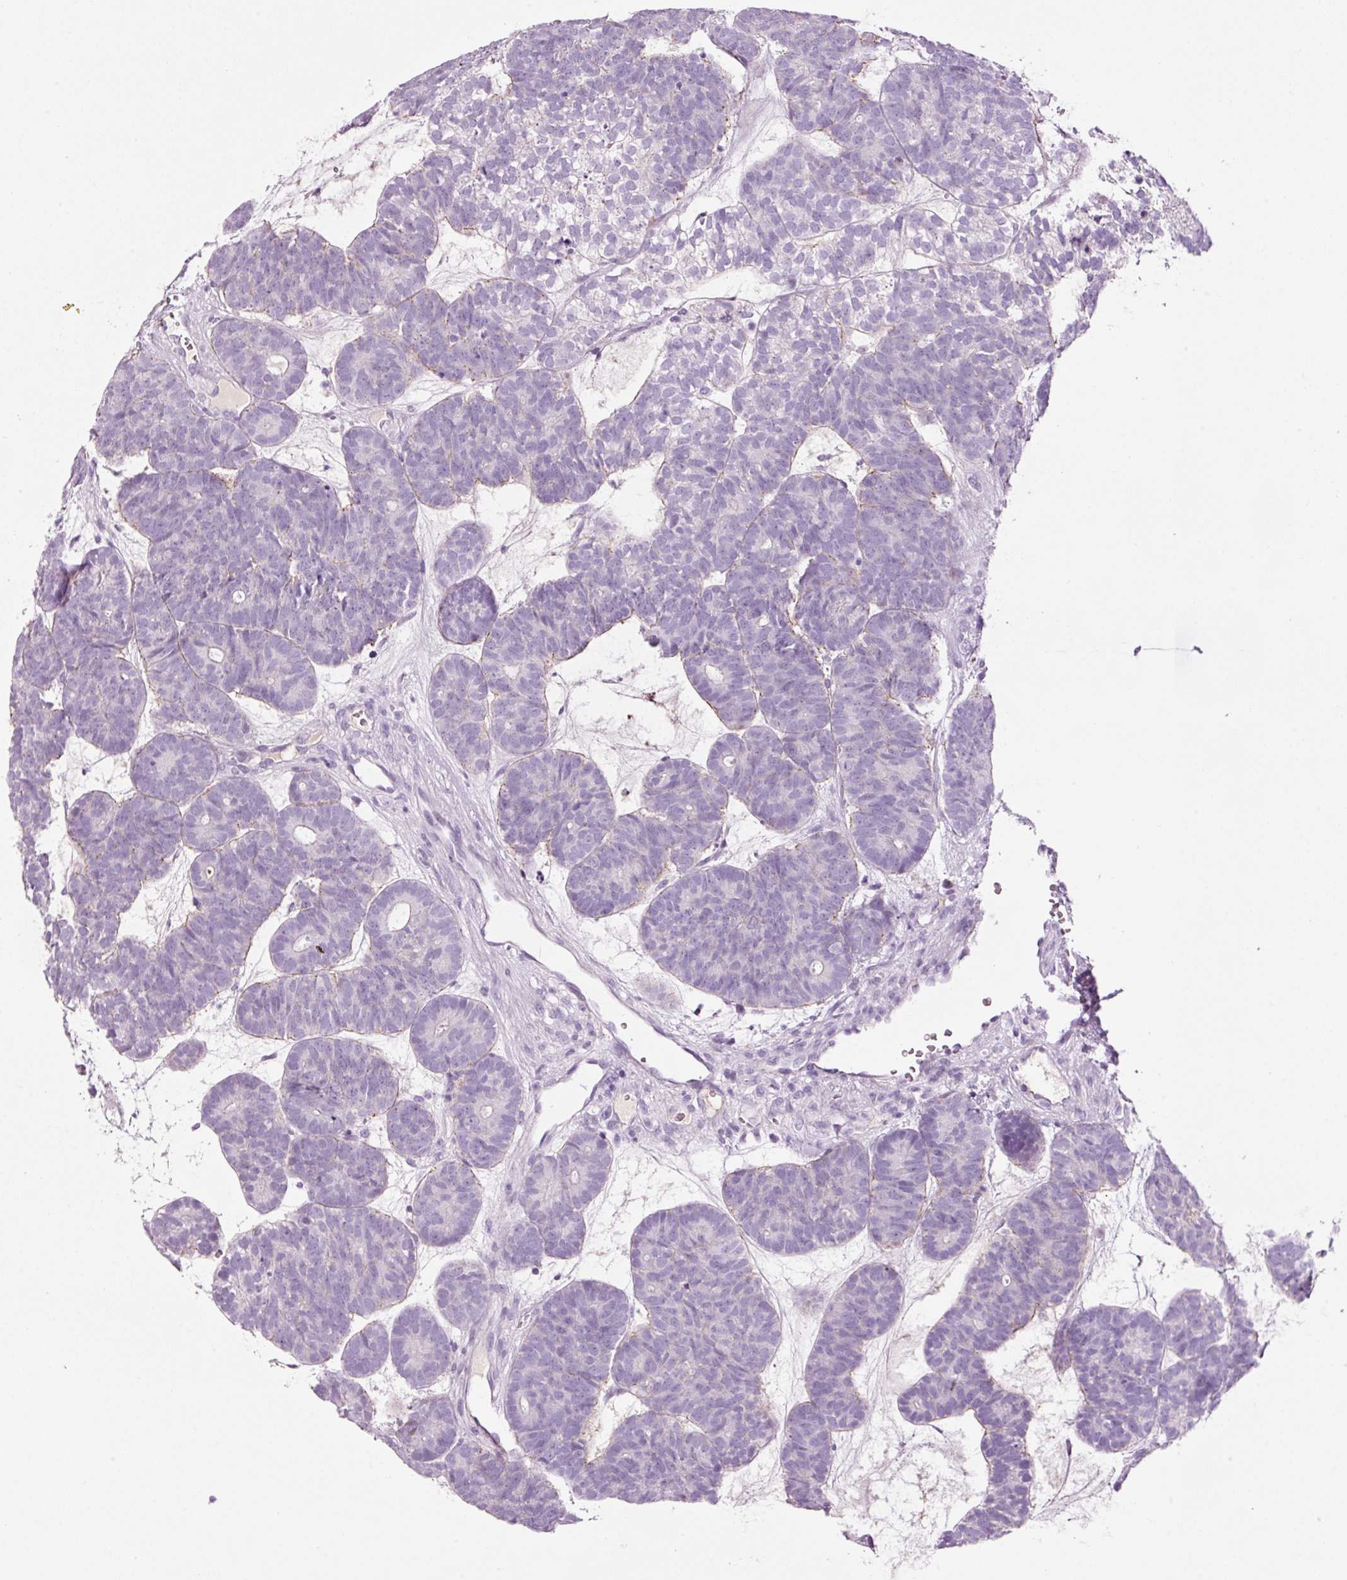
{"staining": {"intensity": "negative", "quantity": "none", "location": "none"}, "tissue": "head and neck cancer", "cell_type": "Tumor cells", "image_type": "cancer", "snomed": [{"axis": "morphology", "description": "Adenocarcinoma, NOS"}, {"axis": "topography", "description": "Head-Neck"}], "caption": "The photomicrograph exhibits no staining of tumor cells in head and neck adenocarcinoma.", "gene": "KLF1", "patient": {"sex": "female", "age": 81}}